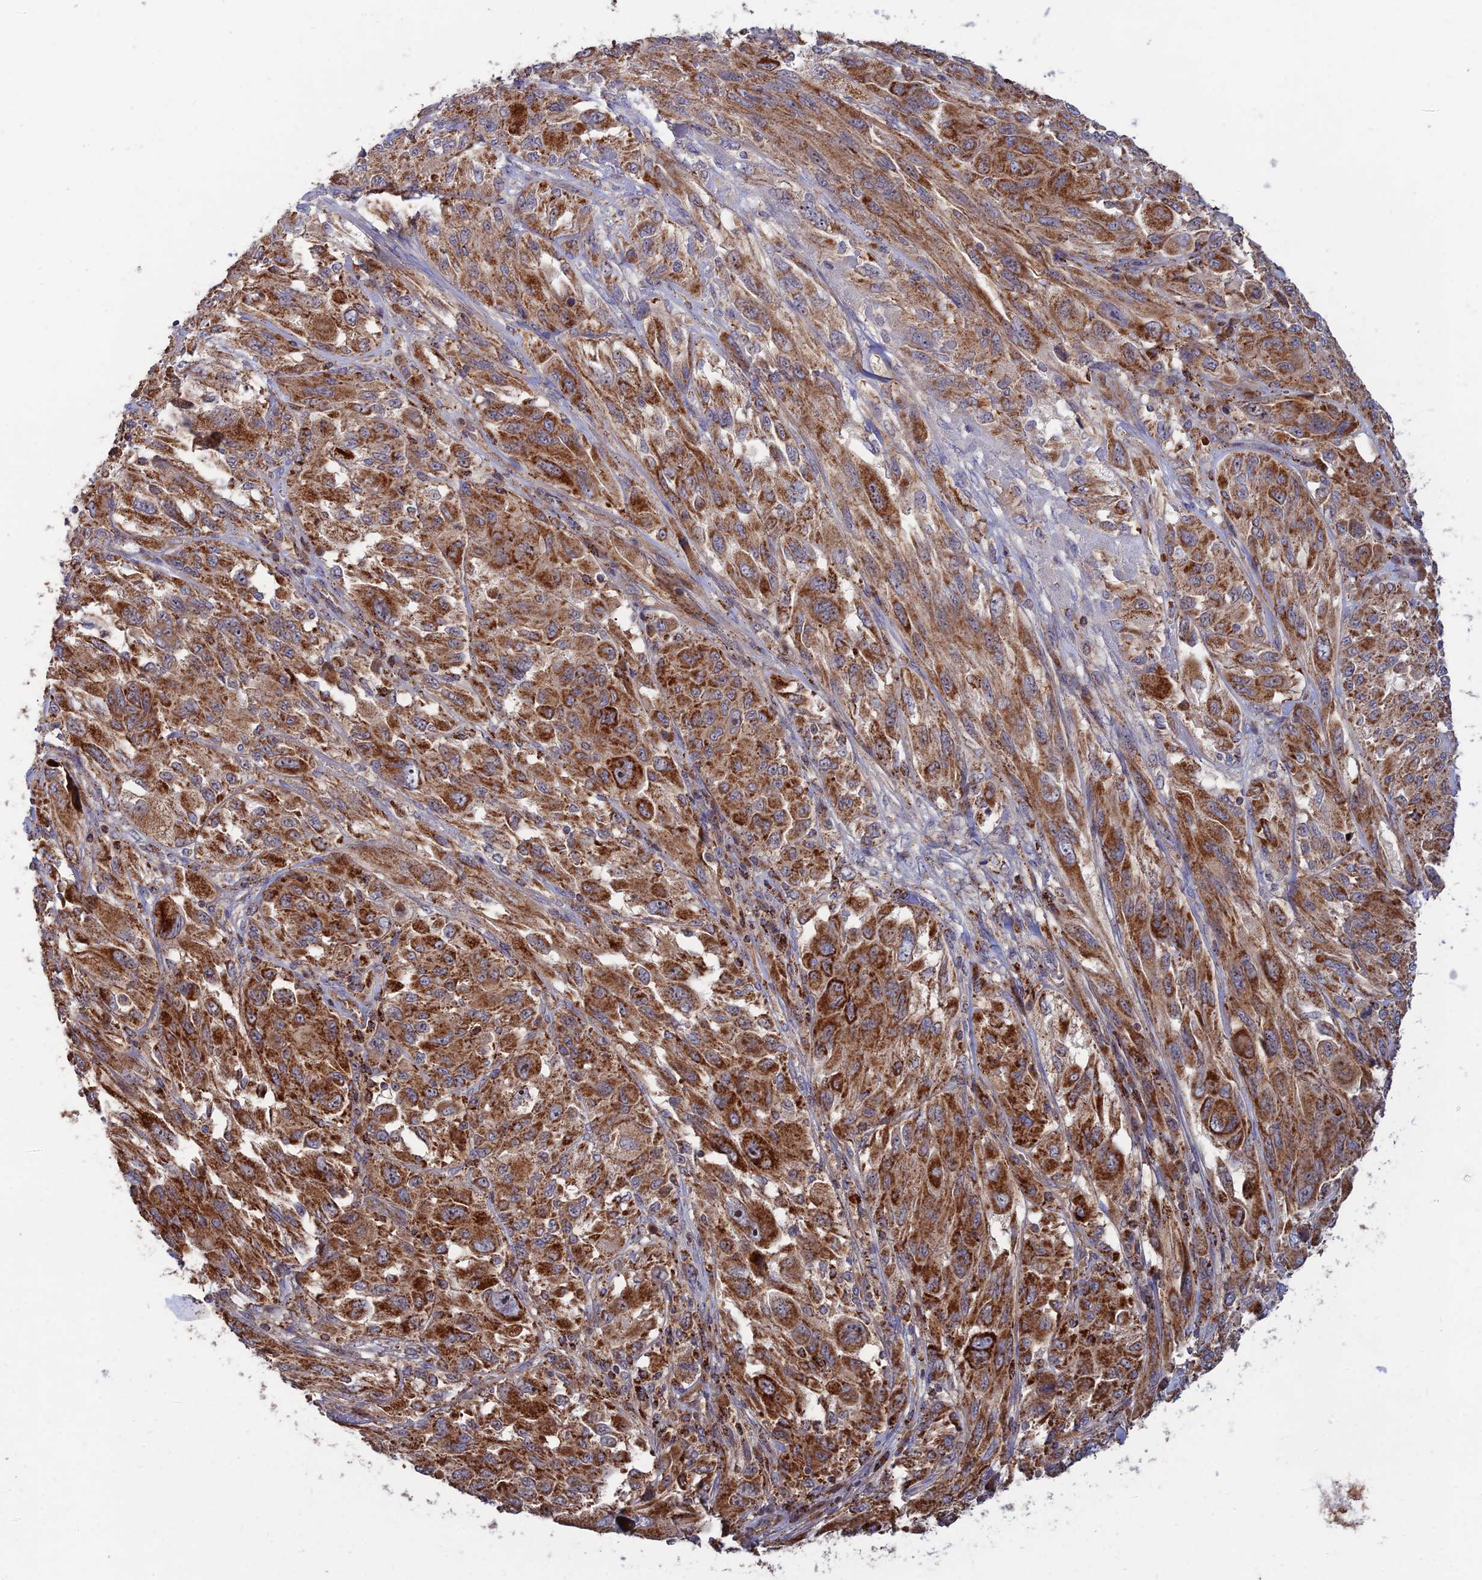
{"staining": {"intensity": "strong", "quantity": ">75%", "location": "cytoplasmic/membranous"}, "tissue": "melanoma", "cell_type": "Tumor cells", "image_type": "cancer", "snomed": [{"axis": "morphology", "description": "Malignant melanoma, NOS"}, {"axis": "topography", "description": "Skin"}], "caption": "Immunohistochemical staining of human melanoma reveals high levels of strong cytoplasmic/membranous protein expression in approximately >75% of tumor cells.", "gene": "RIC8B", "patient": {"sex": "female", "age": 91}}